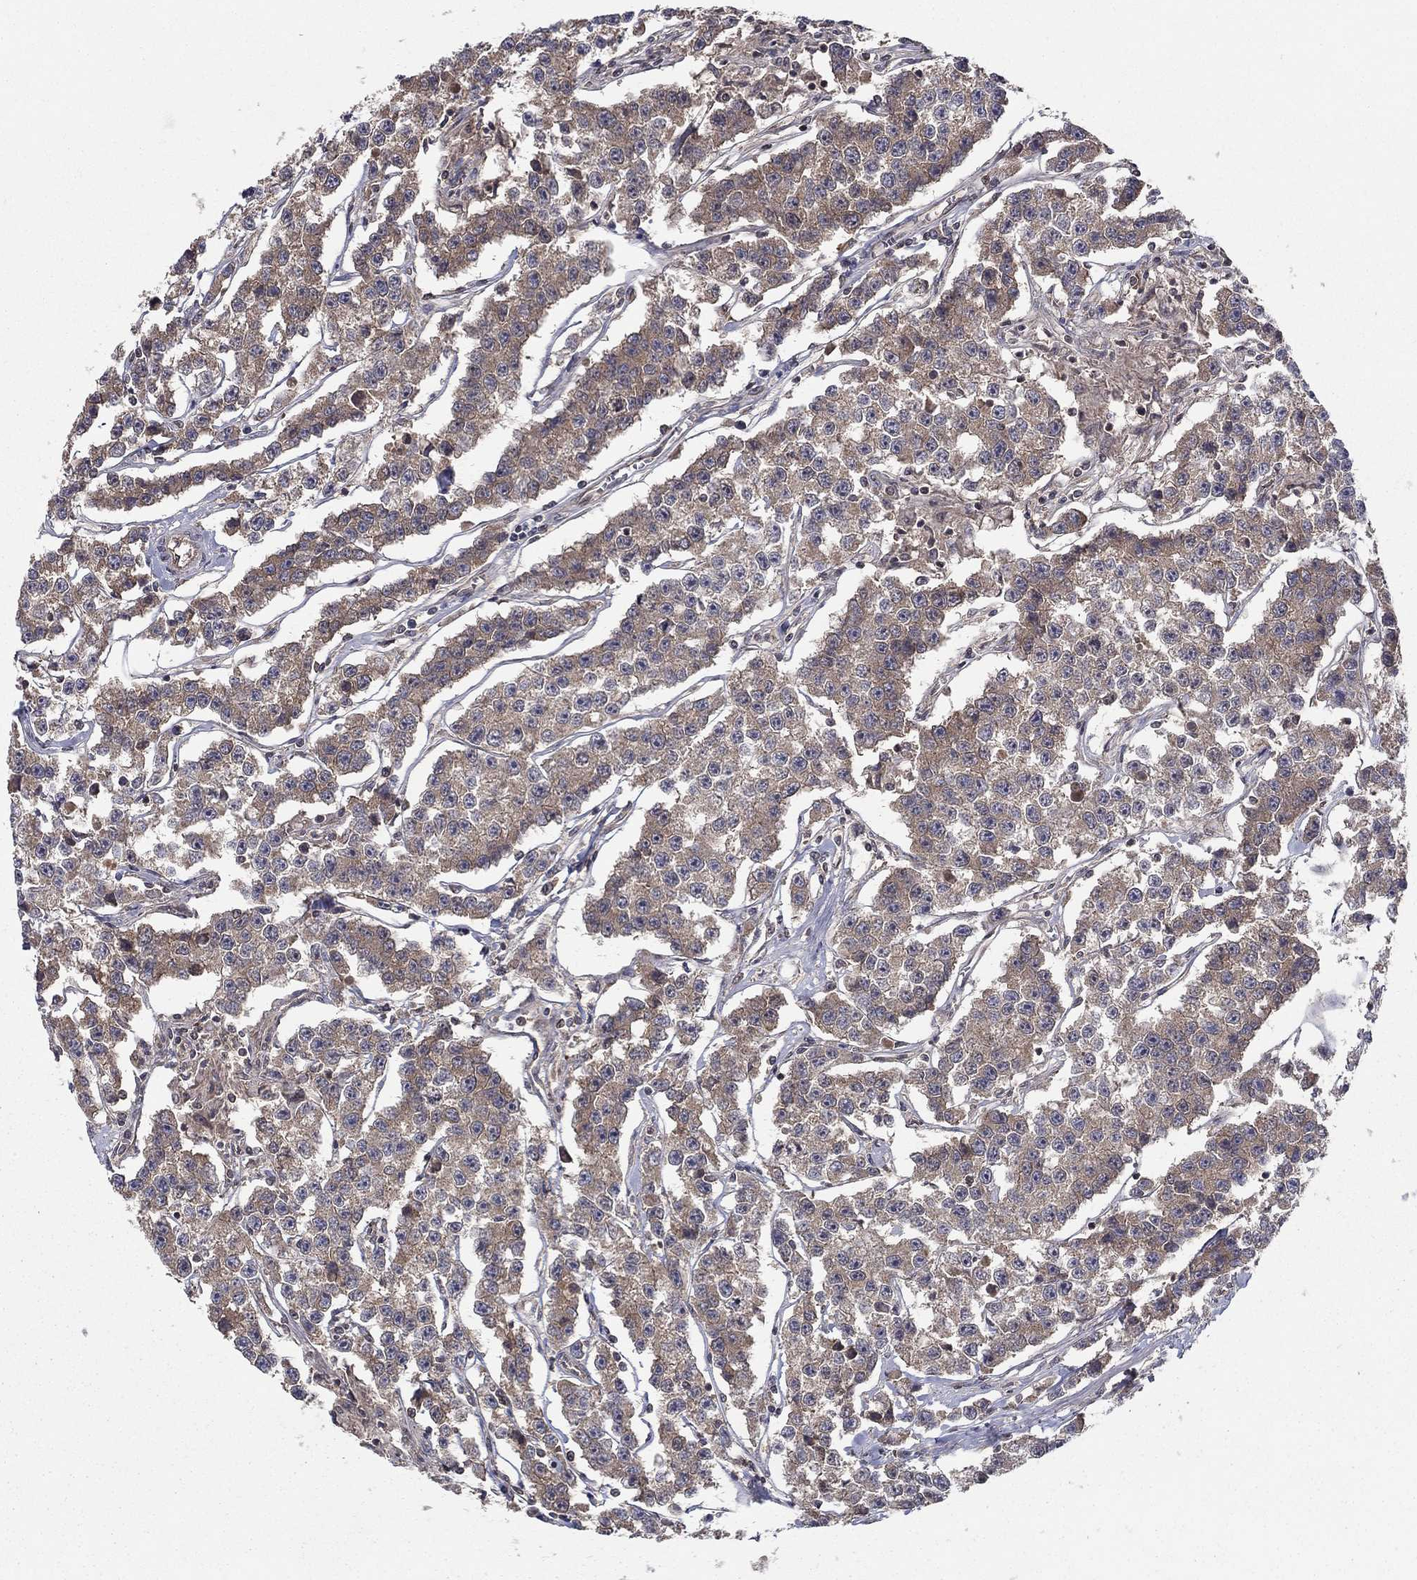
{"staining": {"intensity": "weak", "quantity": "25%-75%", "location": "cytoplasmic/membranous"}, "tissue": "testis cancer", "cell_type": "Tumor cells", "image_type": "cancer", "snomed": [{"axis": "morphology", "description": "Seminoma, NOS"}, {"axis": "topography", "description": "Testis"}], "caption": "Immunohistochemistry (DAB) staining of human seminoma (testis) exhibits weak cytoplasmic/membranous protein positivity in approximately 25%-75% of tumor cells.", "gene": "BMERB1", "patient": {"sex": "male", "age": 59}}